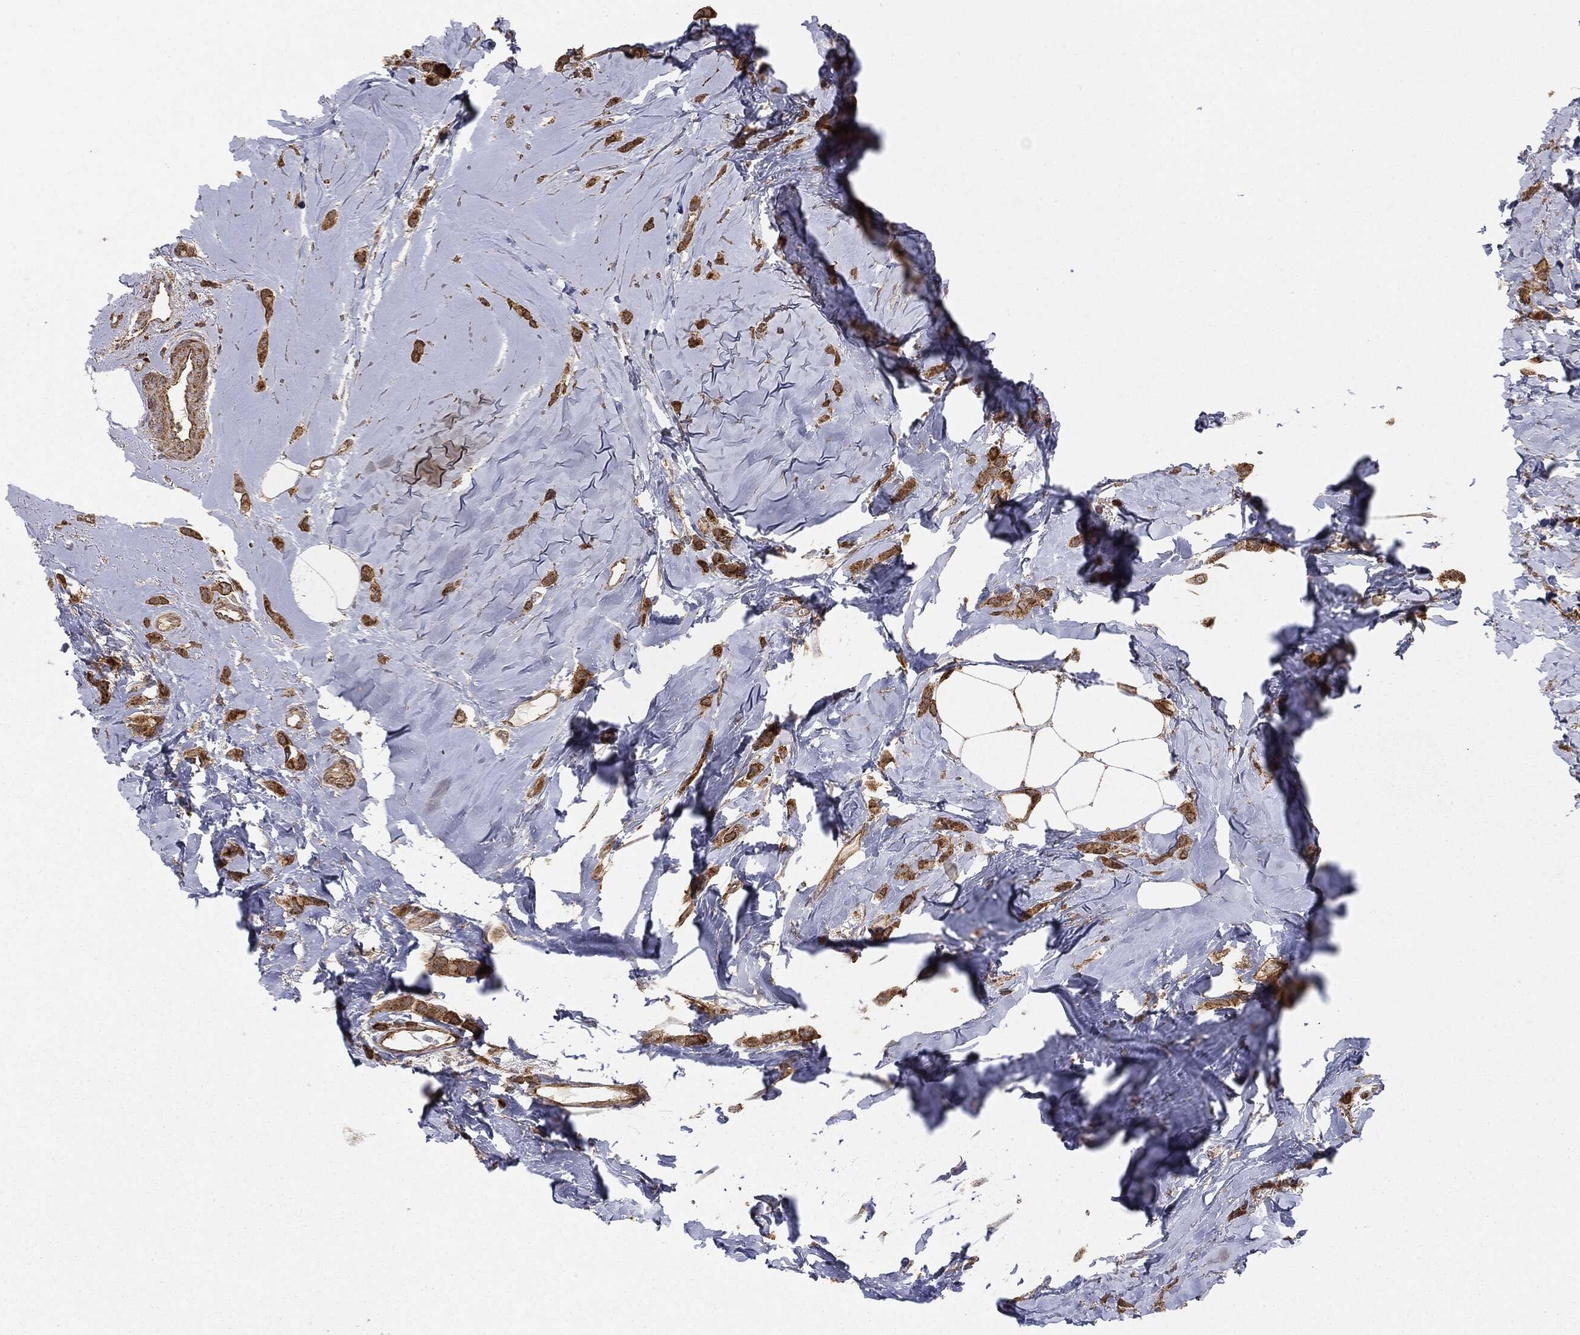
{"staining": {"intensity": "moderate", "quantity": ">75%", "location": "cytoplasmic/membranous"}, "tissue": "breast cancer", "cell_type": "Tumor cells", "image_type": "cancer", "snomed": [{"axis": "morphology", "description": "Lobular carcinoma"}, {"axis": "topography", "description": "Breast"}], "caption": "Protein staining exhibits moderate cytoplasmic/membranous staining in approximately >75% of tumor cells in breast cancer (lobular carcinoma).", "gene": "MTOR", "patient": {"sex": "female", "age": 66}}